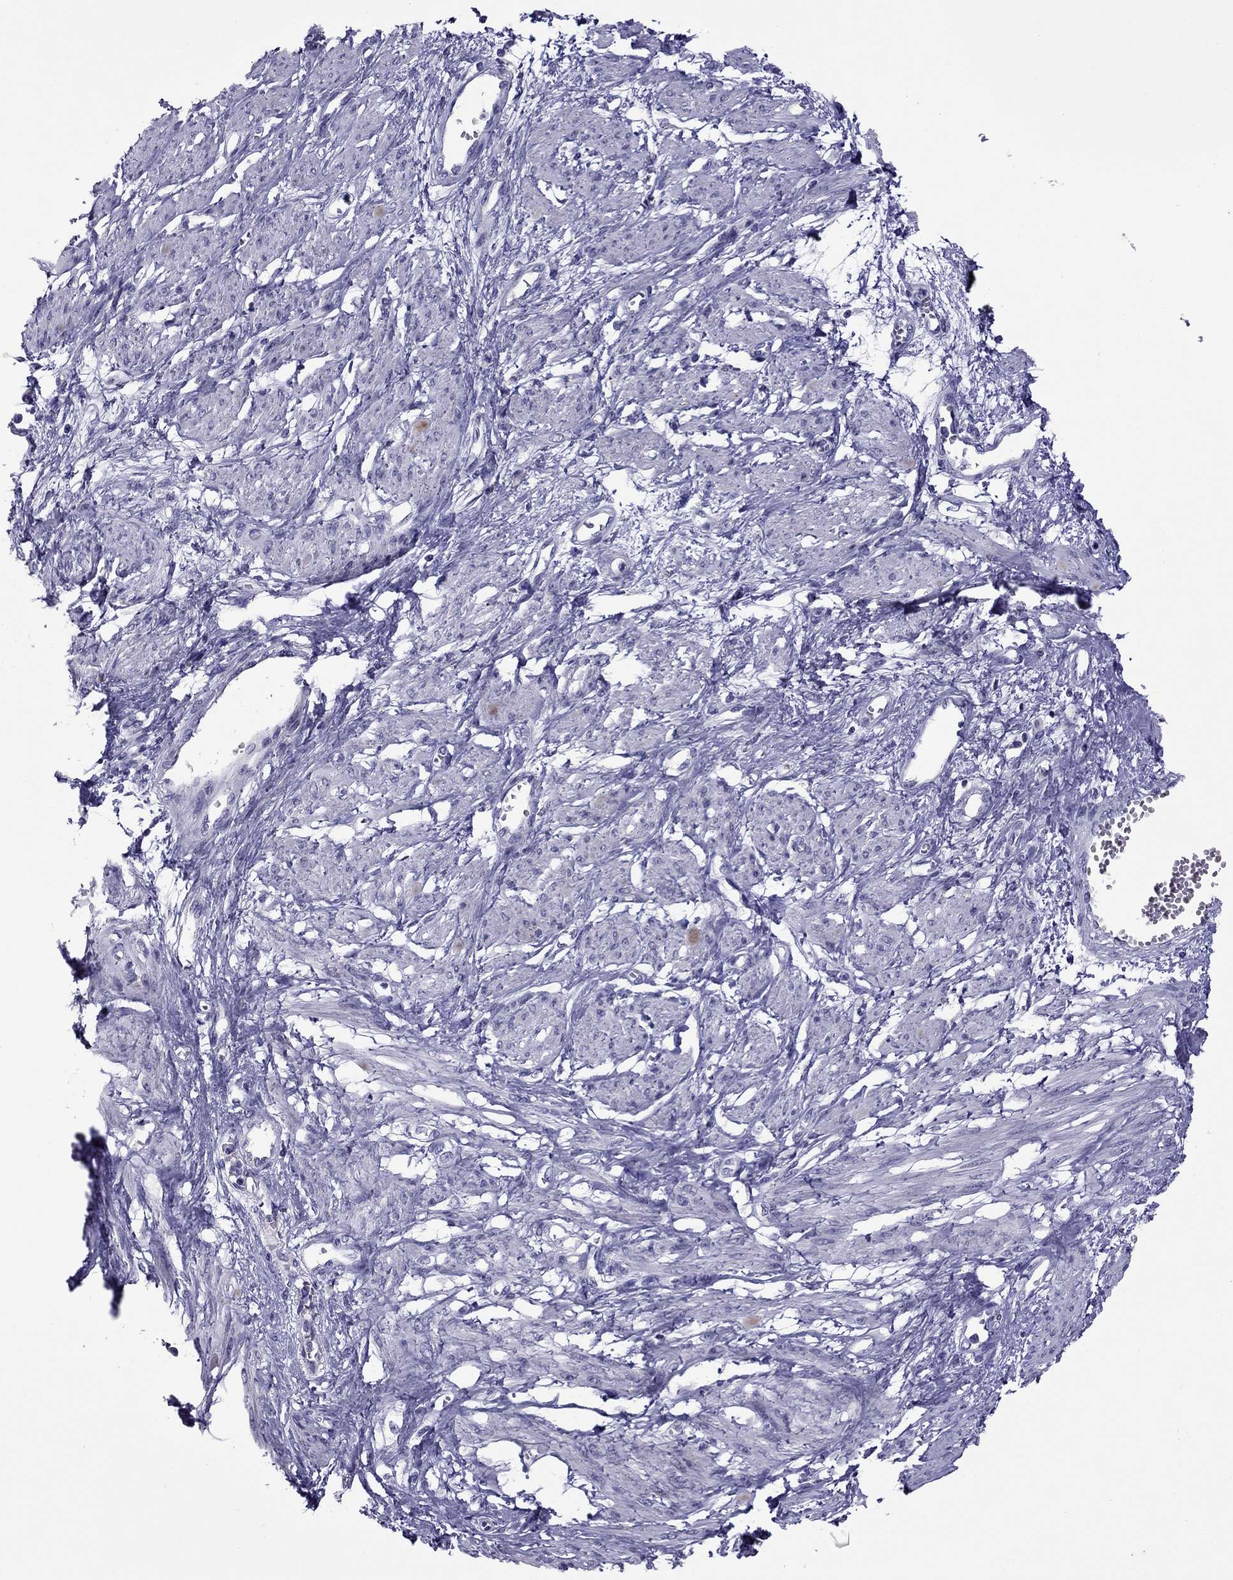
{"staining": {"intensity": "negative", "quantity": "none", "location": "none"}, "tissue": "smooth muscle", "cell_type": "Smooth muscle cells", "image_type": "normal", "snomed": [{"axis": "morphology", "description": "Normal tissue, NOS"}, {"axis": "topography", "description": "Smooth muscle"}, {"axis": "topography", "description": "Uterus"}], "caption": "Histopathology image shows no protein positivity in smooth muscle cells of benign smooth muscle. (Brightfield microscopy of DAB (3,3'-diaminobenzidine) IHC at high magnification).", "gene": "MYBPH", "patient": {"sex": "female", "age": 39}}